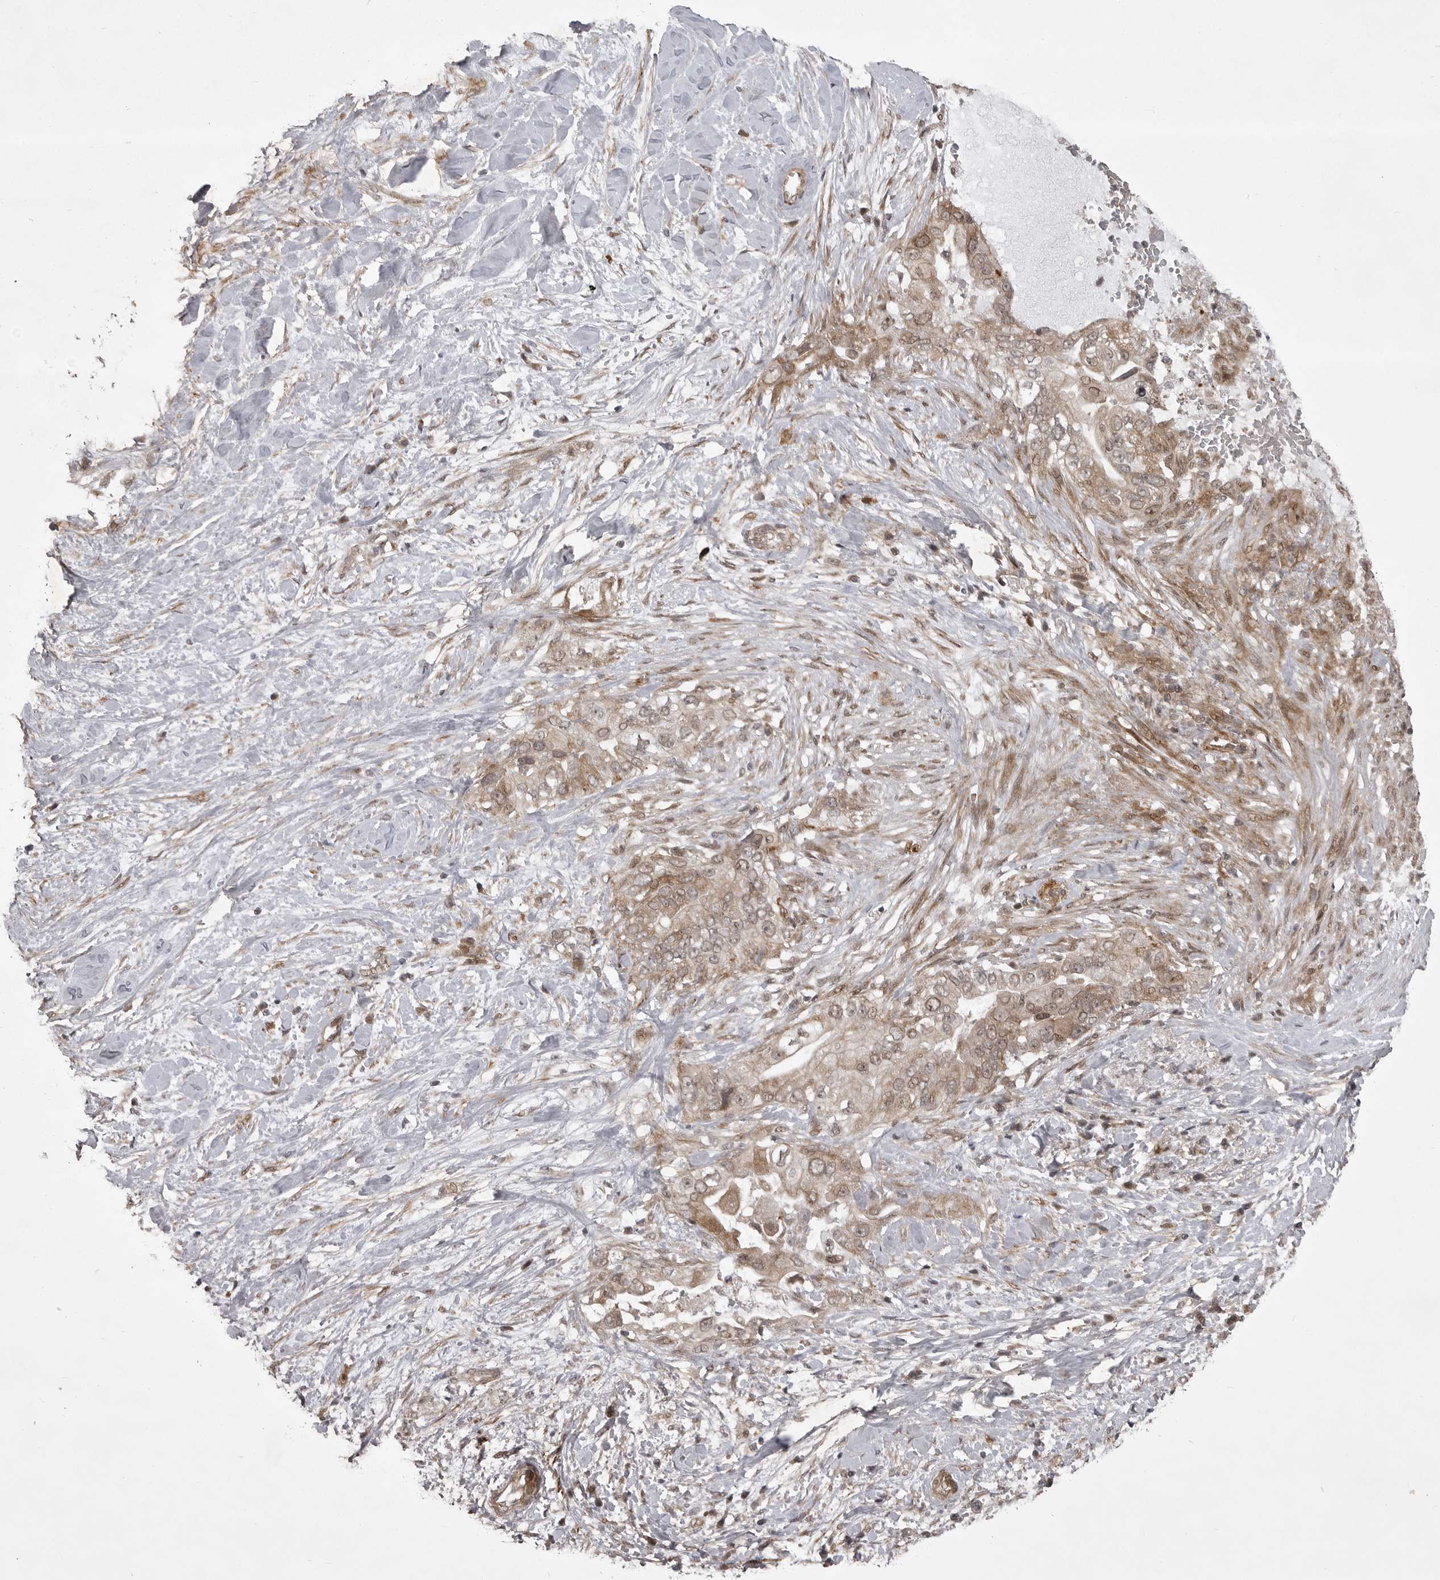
{"staining": {"intensity": "moderate", "quantity": ">75%", "location": "cytoplasmic/membranous,nuclear"}, "tissue": "pancreatic cancer", "cell_type": "Tumor cells", "image_type": "cancer", "snomed": [{"axis": "morphology", "description": "Inflammation, NOS"}, {"axis": "morphology", "description": "Adenocarcinoma, NOS"}, {"axis": "topography", "description": "Pancreas"}], "caption": "This is a histology image of immunohistochemistry (IHC) staining of adenocarcinoma (pancreatic), which shows moderate positivity in the cytoplasmic/membranous and nuclear of tumor cells.", "gene": "SNX16", "patient": {"sex": "female", "age": 56}}